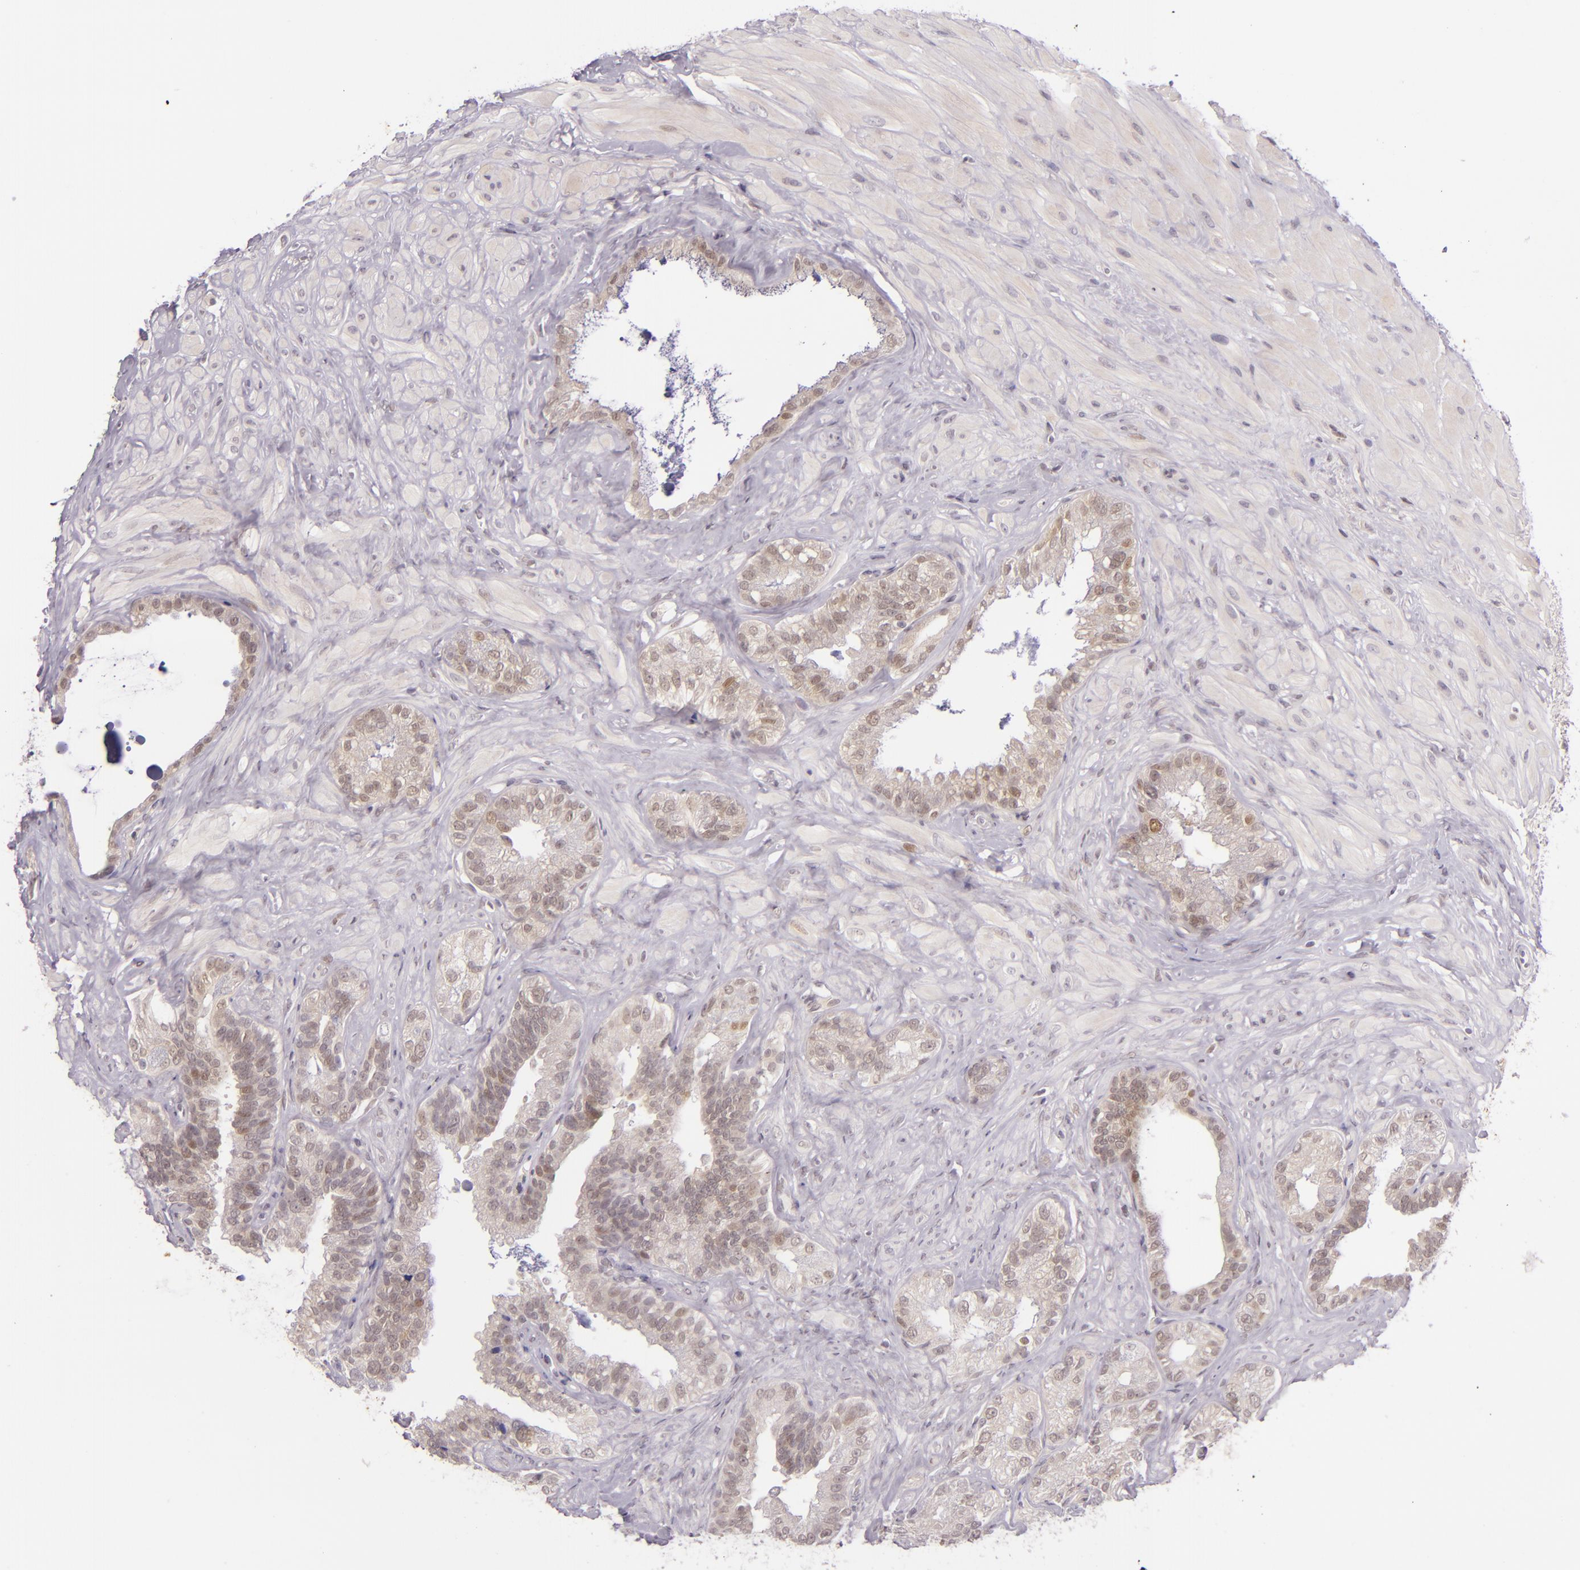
{"staining": {"intensity": "weak", "quantity": "25%-75%", "location": "cytoplasmic/membranous"}, "tissue": "seminal vesicle", "cell_type": "Glandular cells", "image_type": "normal", "snomed": [{"axis": "morphology", "description": "Normal tissue, NOS"}, {"axis": "topography", "description": "Seminal veicle"}], "caption": "Unremarkable seminal vesicle was stained to show a protein in brown. There is low levels of weak cytoplasmic/membranous expression in approximately 25%-75% of glandular cells.", "gene": "CSE1L", "patient": {"sex": "male", "age": 63}}